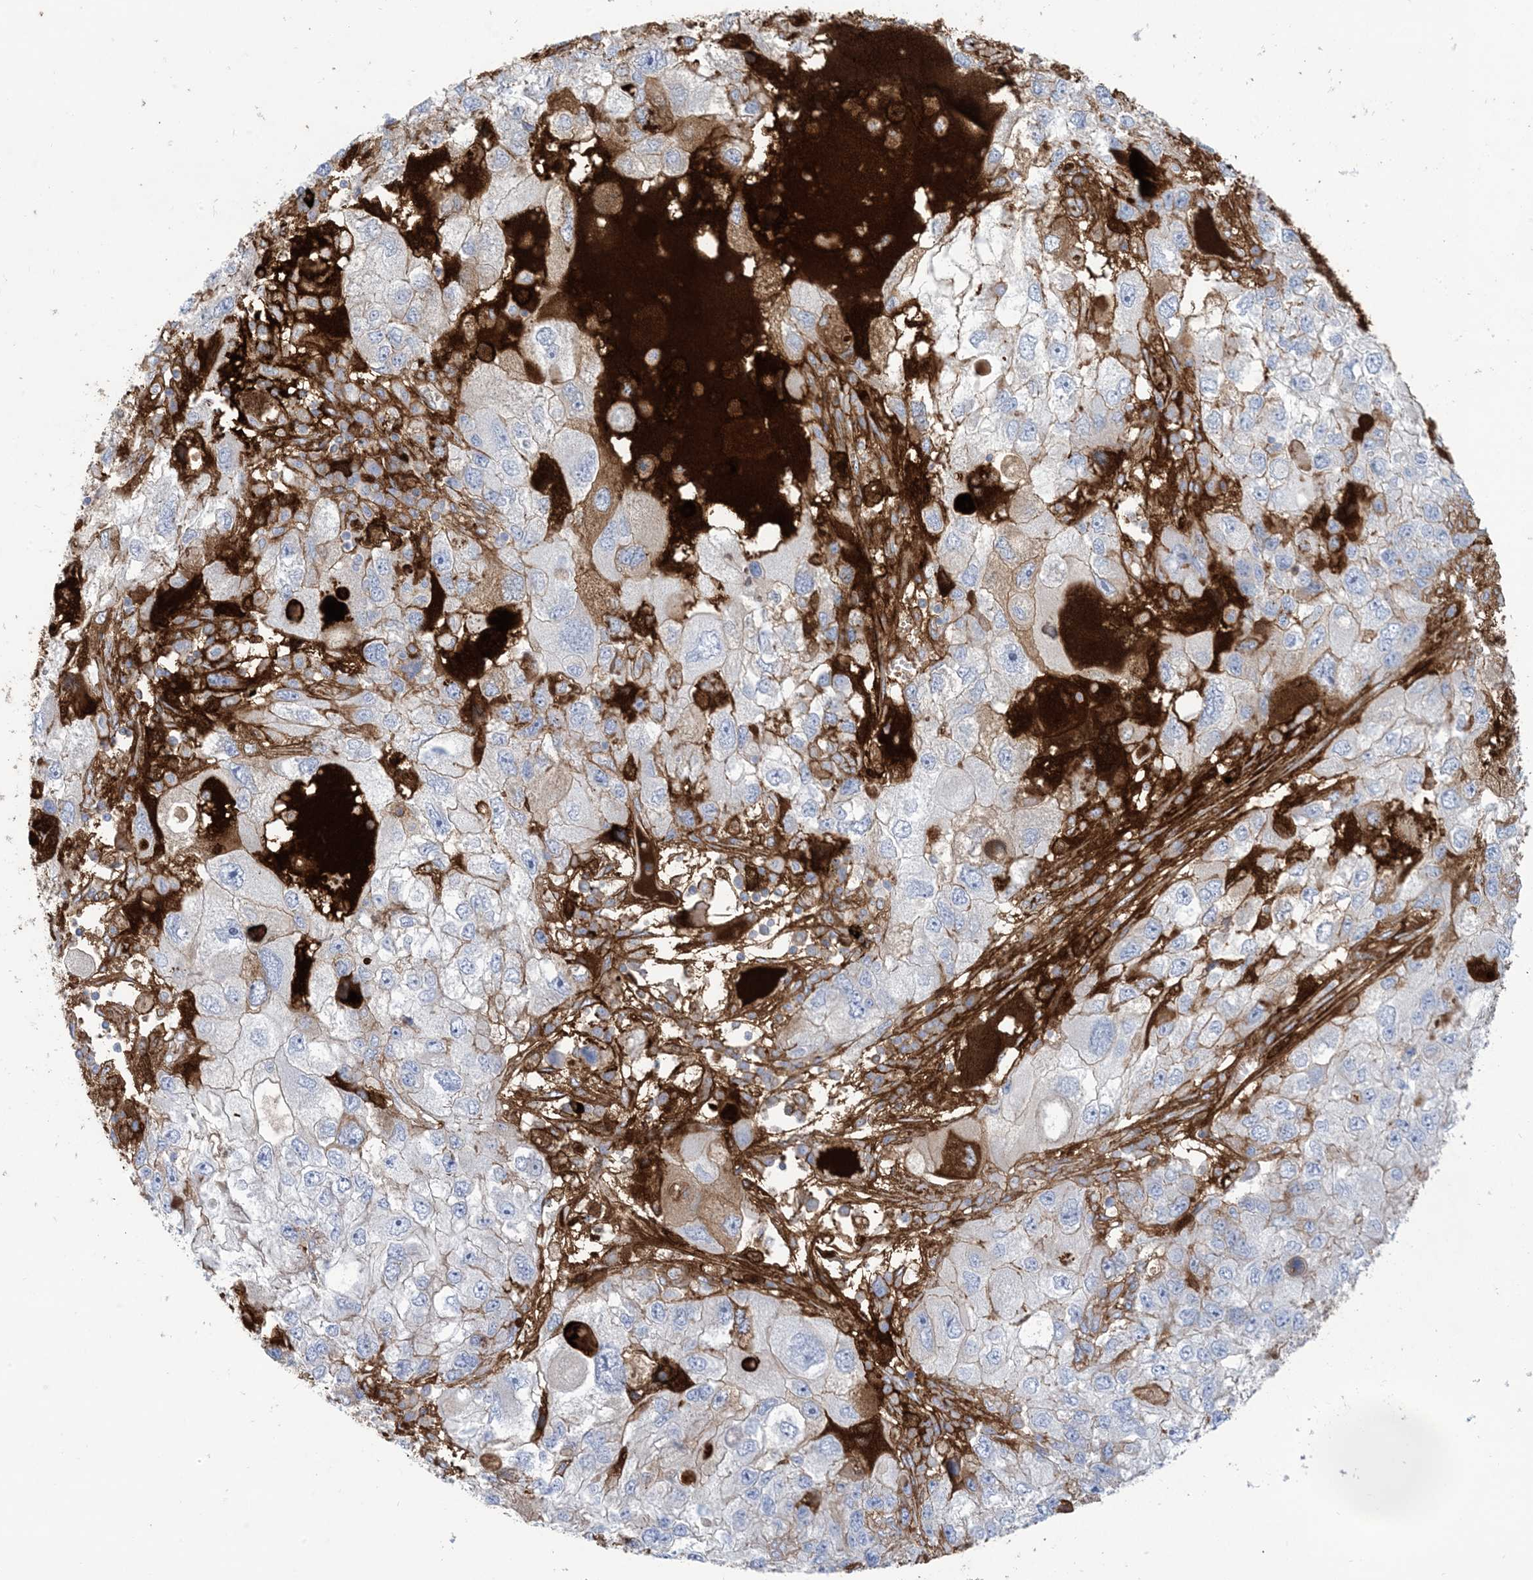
{"staining": {"intensity": "weak", "quantity": "<25%", "location": "cytoplasmic/membranous"}, "tissue": "endometrial cancer", "cell_type": "Tumor cells", "image_type": "cancer", "snomed": [{"axis": "morphology", "description": "Adenocarcinoma, NOS"}, {"axis": "topography", "description": "Endometrium"}], "caption": "Endometrial cancer was stained to show a protein in brown. There is no significant staining in tumor cells.", "gene": "ATP11C", "patient": {"sex": "female", "age": 49}}